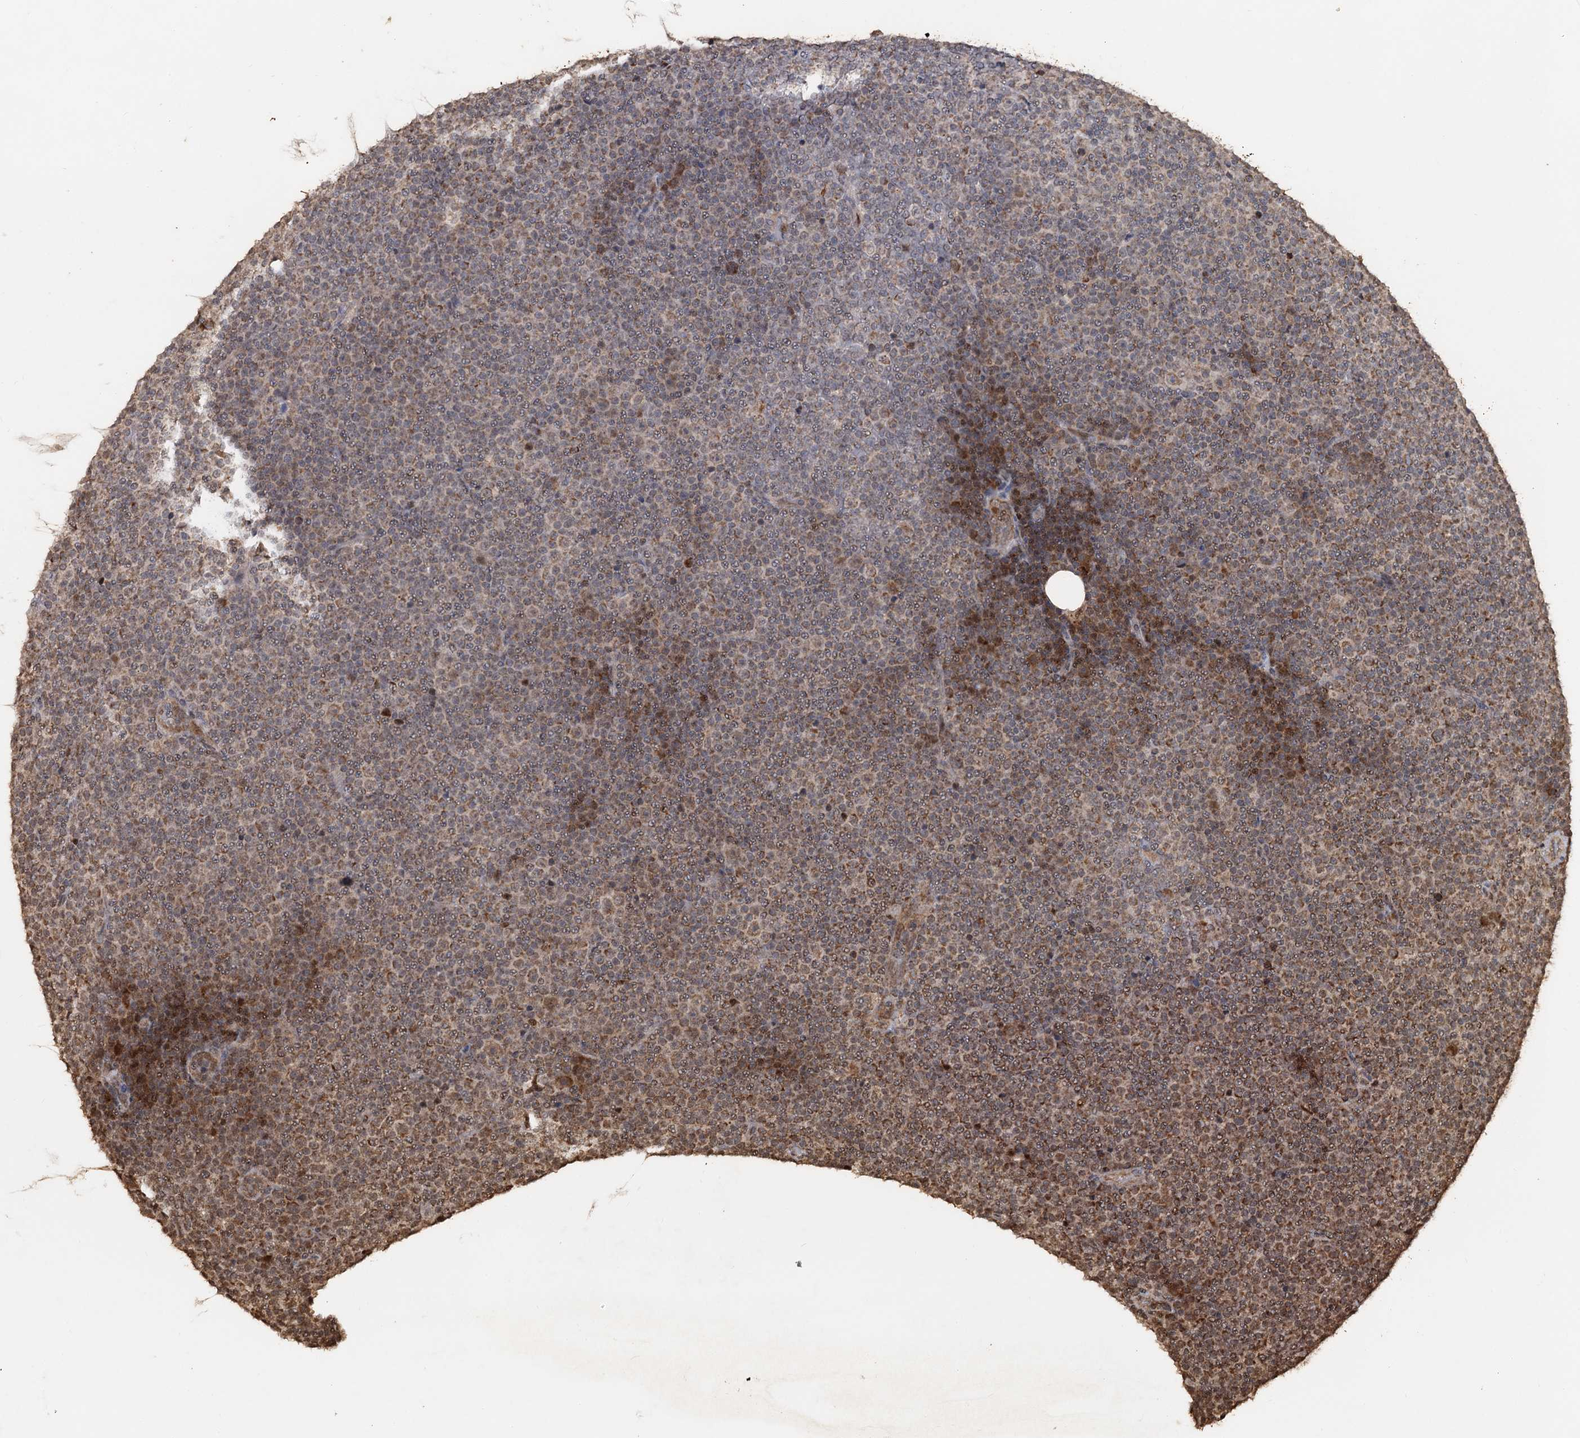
{"staining": {"intensity": "moderate", "quantity": "<25%", "location": "cytoplasmic/membranous,nuclear"}, "tissue": "lymphoma", "cell_type": "Tumor cells", "image_type": "cancer", "snomed": [{"axis": "morphology", "description": "Malignant lymphoma, non-Hodgkin's type, Low grade"}, {"axis": "topography", "description": "Lymph node"}], "caption": "This micrograph reveals immunohistochemistry staining of lymphoma, with low moderate cytoplasmic/membranous and nuclear expression in about <25% of tumor cells.", "gene": "REP15", "patient": {"sex": "female", "age": 67}}